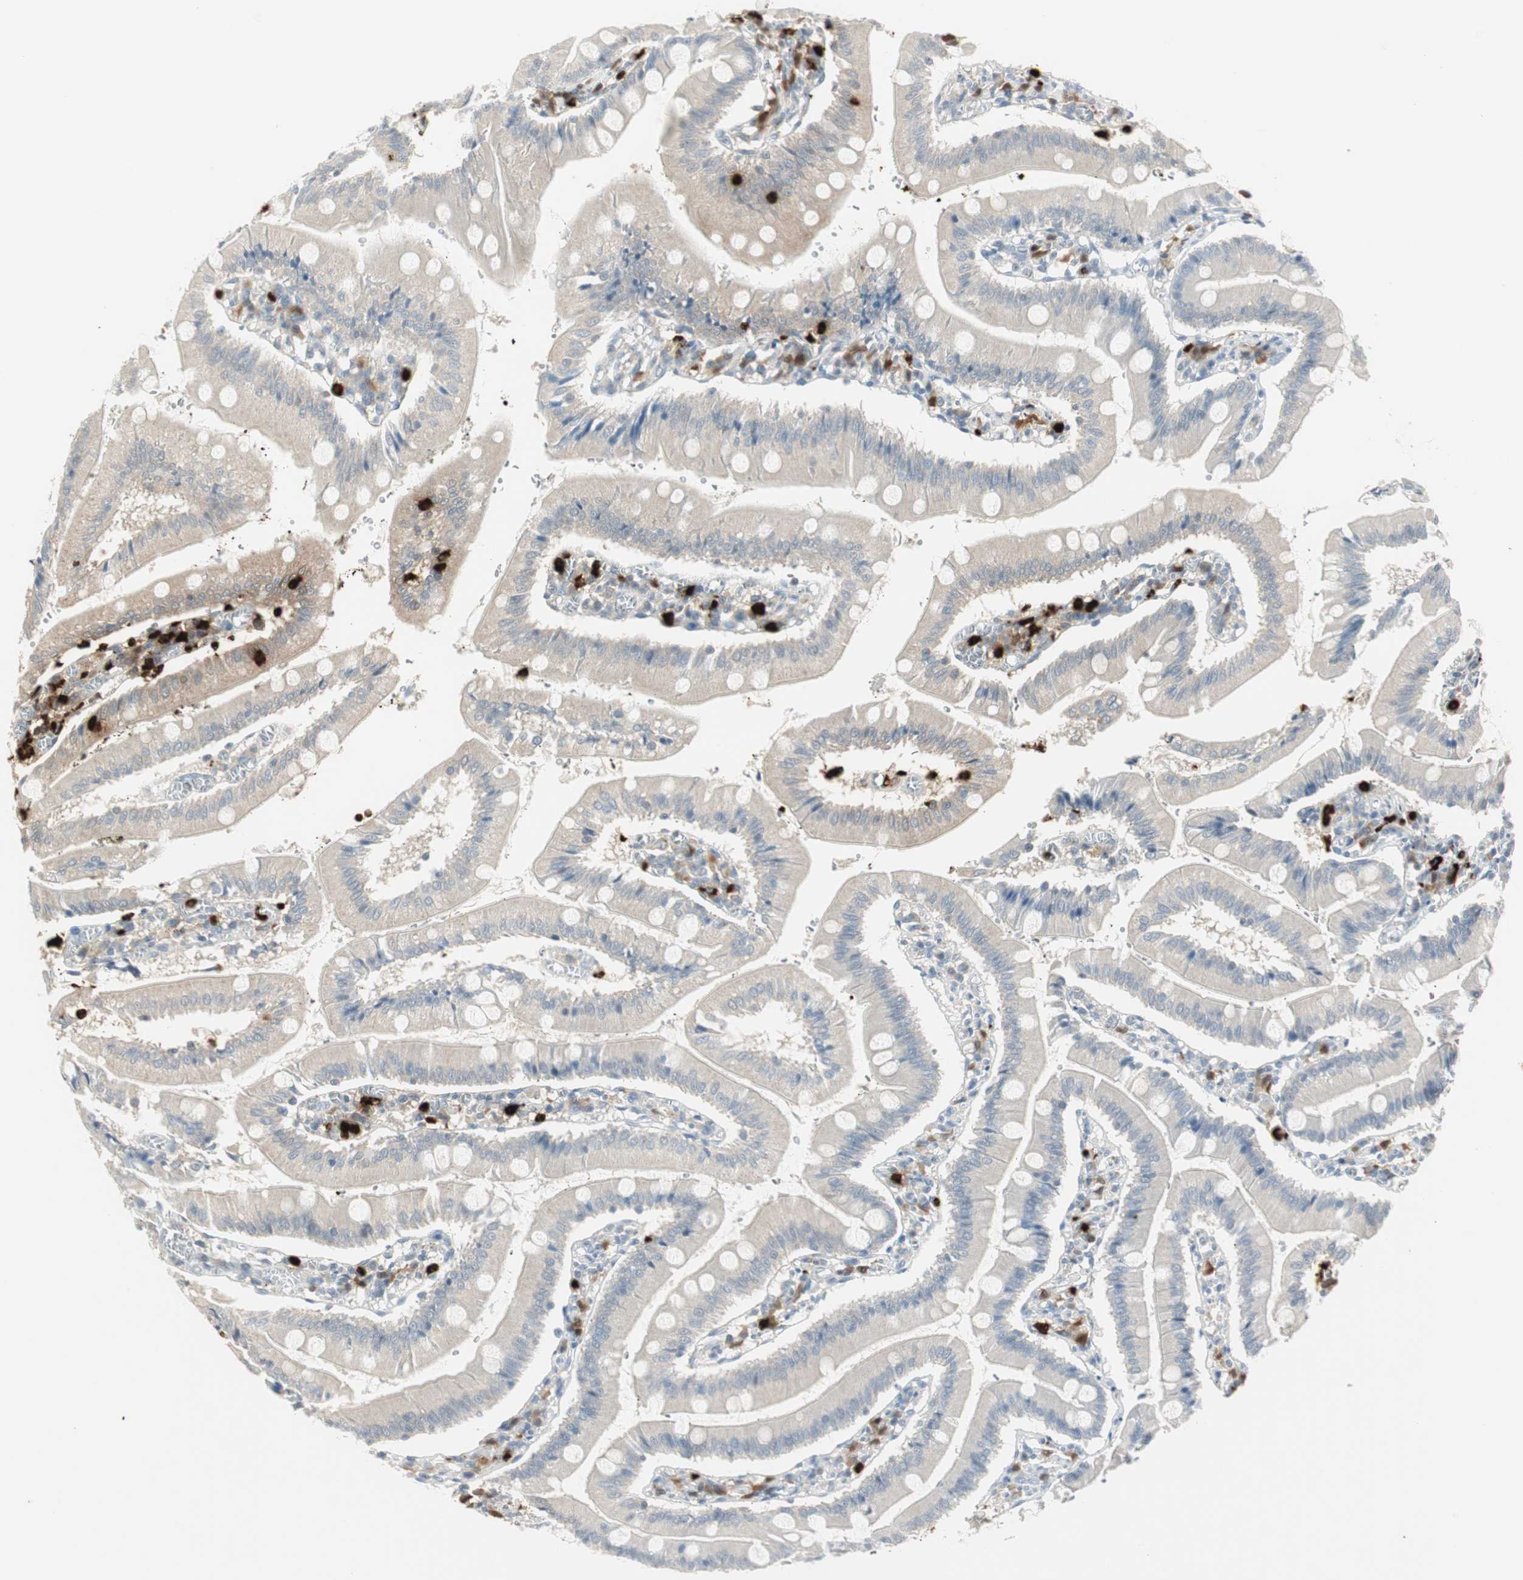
{"staining": {"intensity": "weak", "quantity": "25%-75%", "location": "cytoplasmic/membranous"}, "tissue": "small intestine", "cell_type": "Glandular cells", "image_type": "normal", "snomed": [{"axis": "morphology", "description": "Normal tissue, NOS"}, {"axis": "topography", "description": "Small intestine"}], "caption": "This is an image of IHC staining of benign small intestine, which shows weak positivity in the cytoplasmic/membranous of glandular cells.", "gene": "PRTN3", "patient": {"sex": "male", "age": 71}}